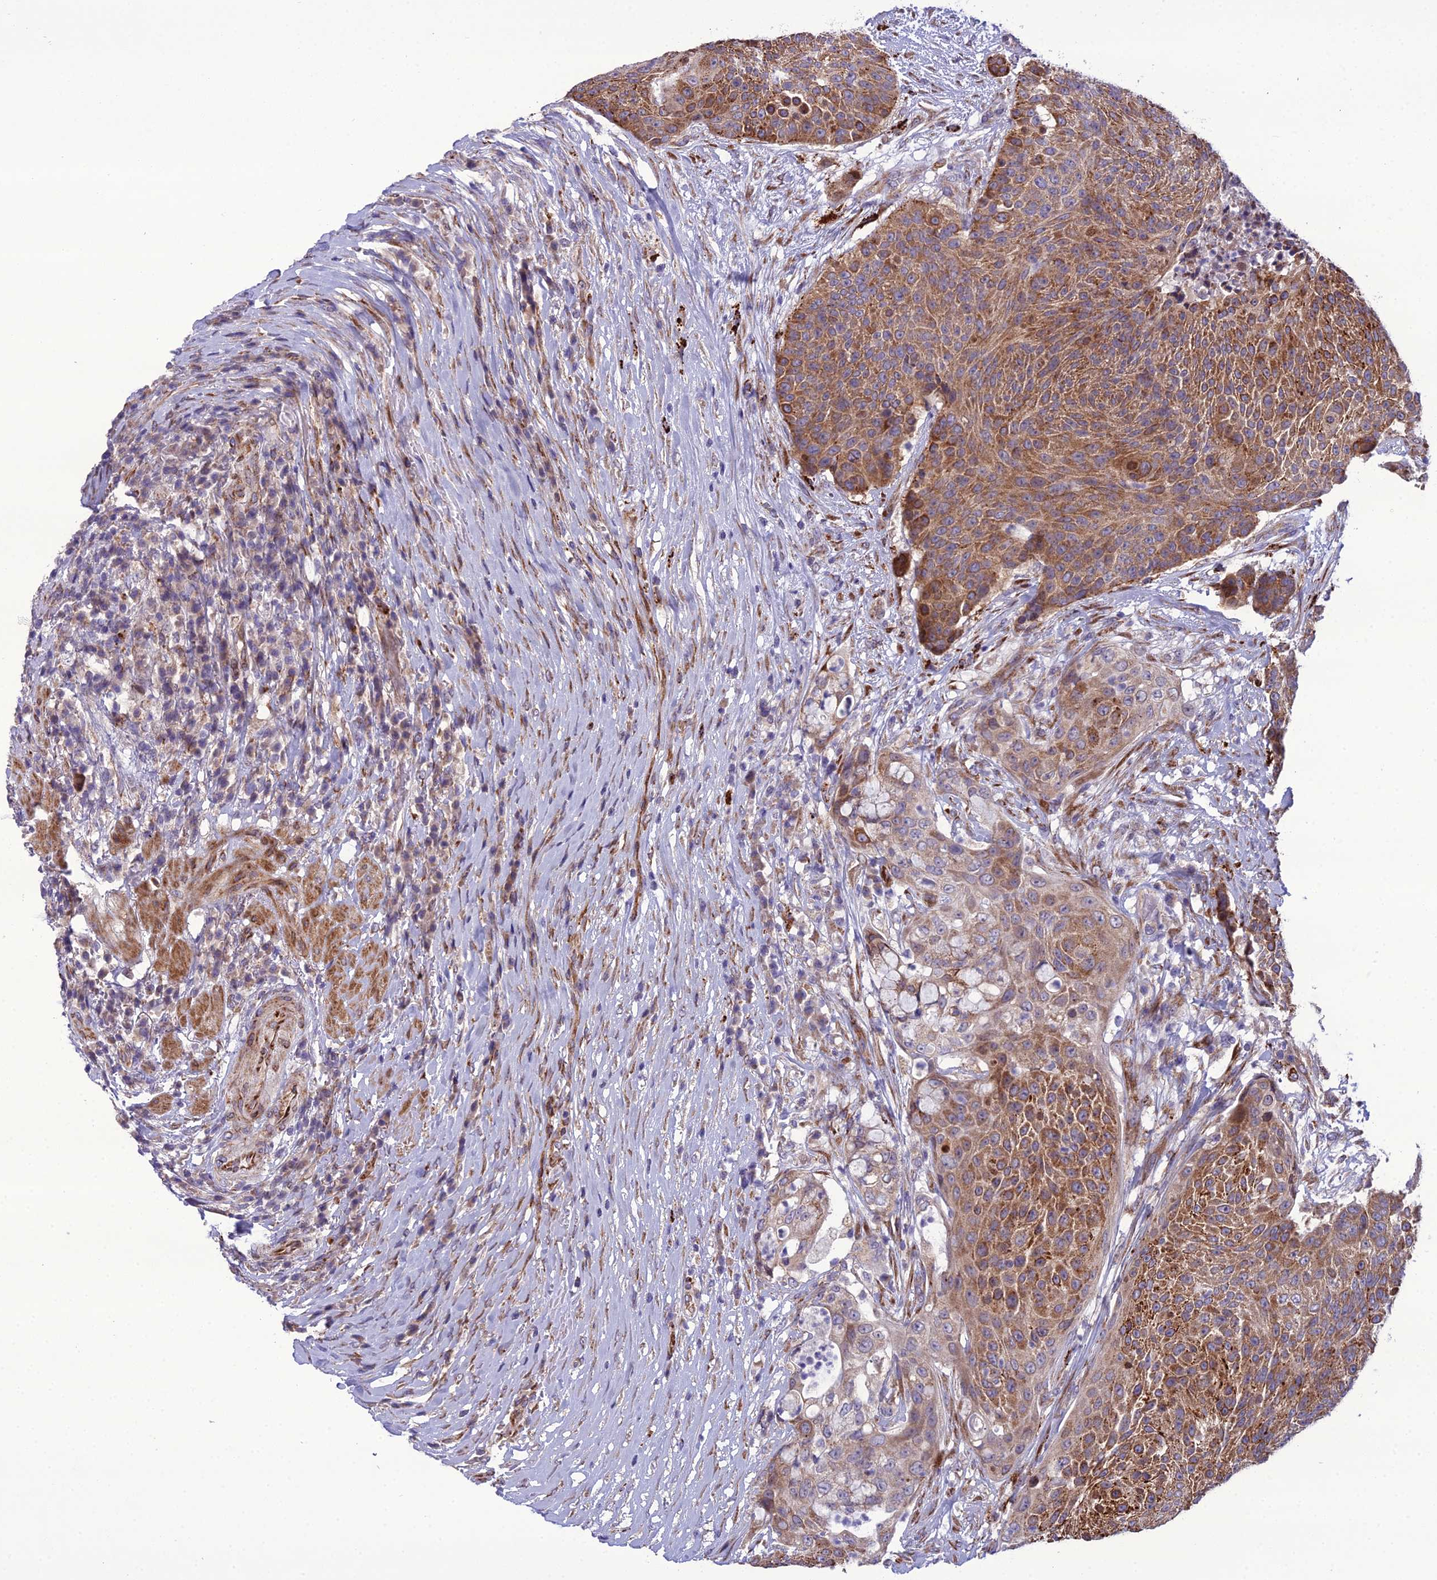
{"staining": {"intensity": "moderate", "quantity": ">75%", "location": "cytoplasmic/membranous"}, "tissue": "urothelial cancer", "cell_type": "Tumor cells", "image_type": "cancer", "snomed": [{"axis": "morphology", "description": "Urothelial carcinoma, High grade"}, {"axis": "topography", "description": "Urinary bladder"}], "caption": "Approximately >75% of tumor cells in human urothelial cancer exhibit moderate cytoplasmic/membranous protein staining as visualized by brown immunohistochemical staining.", "gene": "NODAL", "patient": {"sex": "female", "age": 63}}